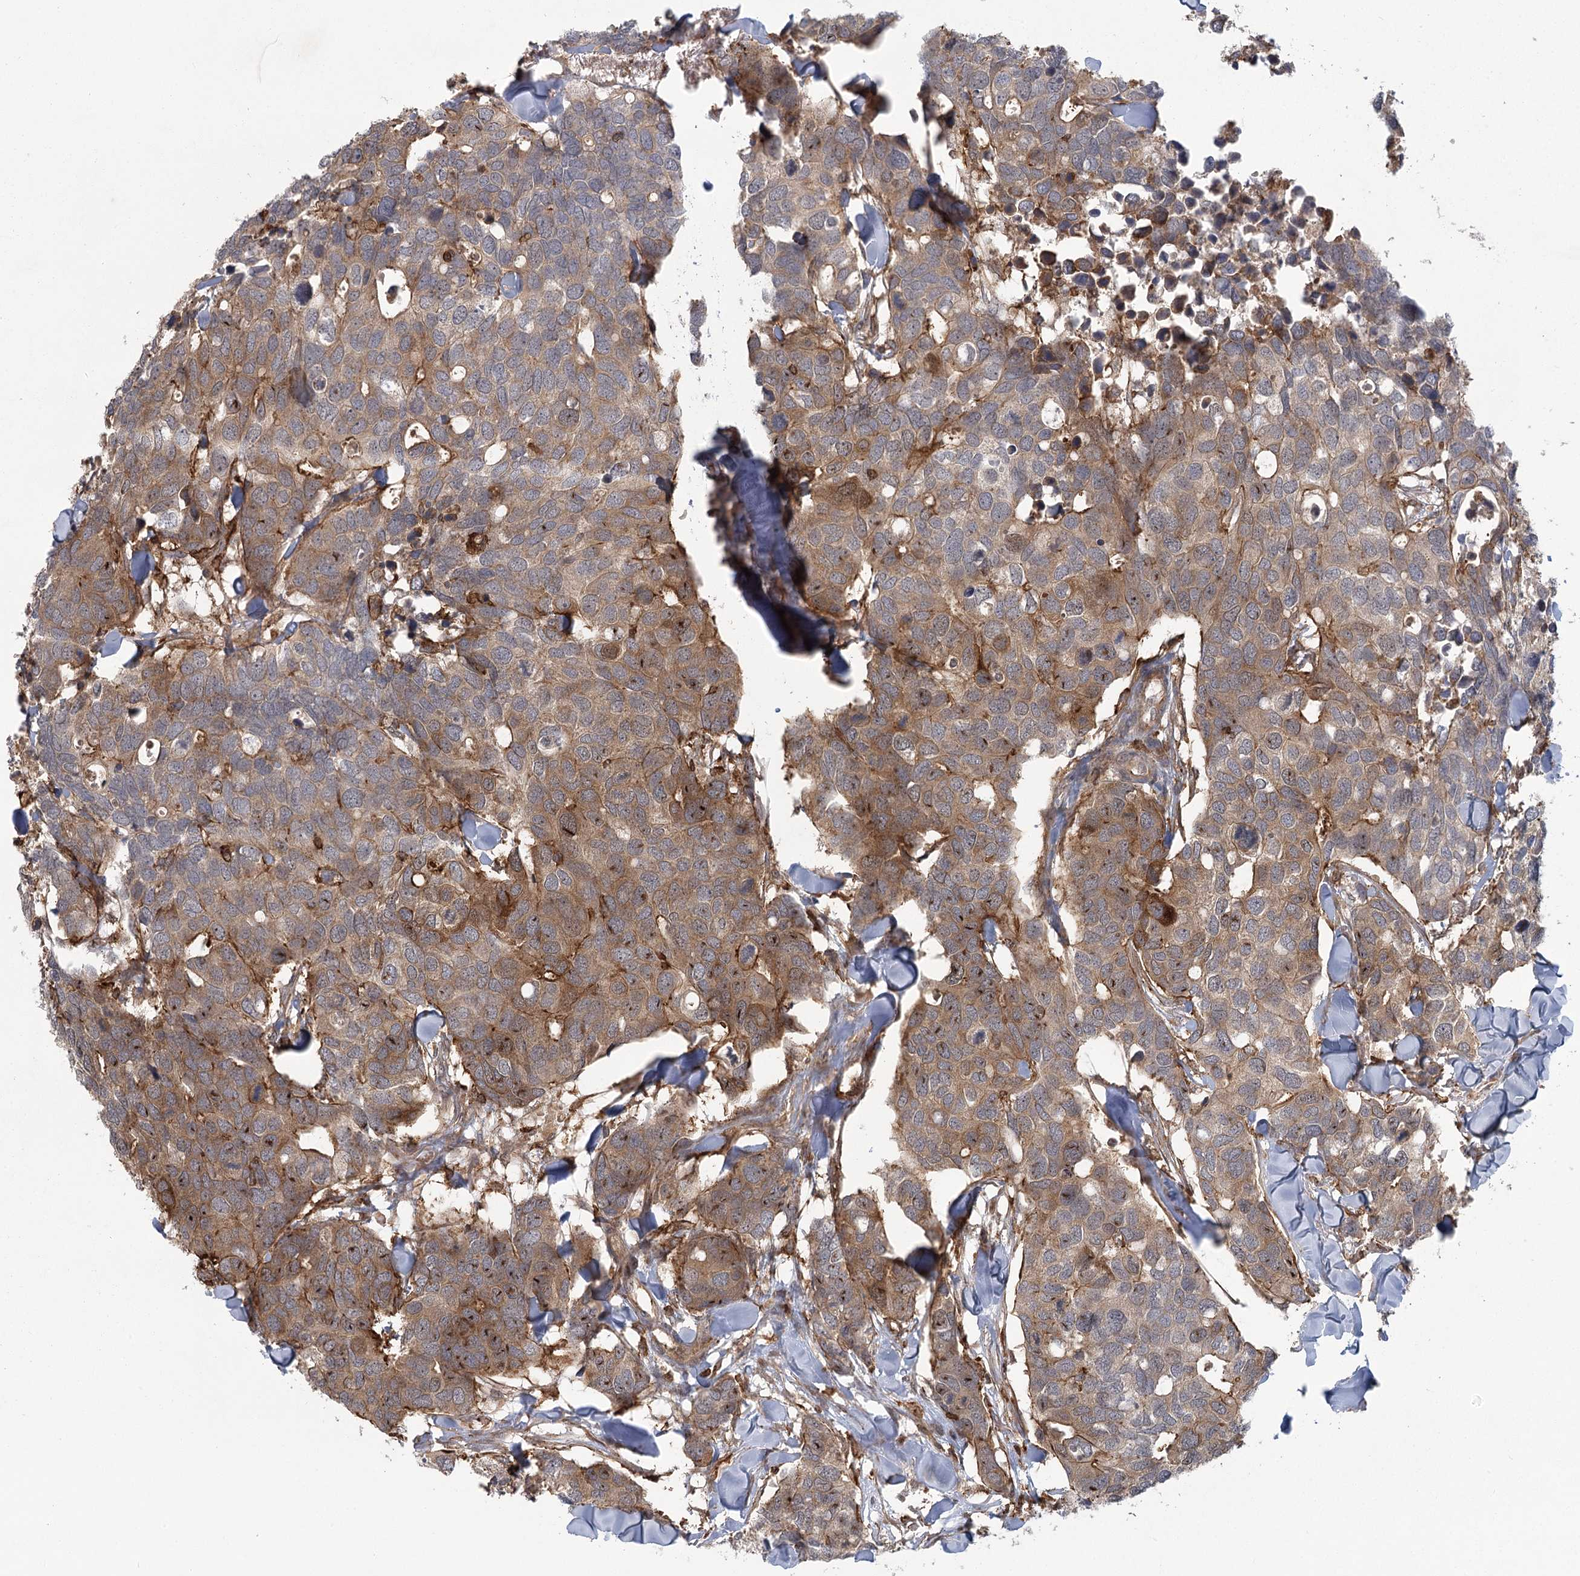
{"staining": {"intensity": "moderate", "quantity": "25%-75%", "location": "cytoplasmic/membranous"}, "tissue": "breast cancer", "cell_type": "Tumor cells", "image_type": "cancer", "snomed": [{"axis": "morphology", "description": "Duct carcinoma"}, {"axis": "topography", "description": "Breast"}], "caption": "Protein staining exhibits moderate cytoplasmic/membranous expression in about 25%-75% of tumor cells in intraductal carcinoma (breast). The staining was performed using DAB to visualize the protein expression in brown, while the nuclei were stained in blue with hematoxylin (Magnification: 20x).", "gene": "MEPE", "patient": {"sex": "female", "age": 83}}